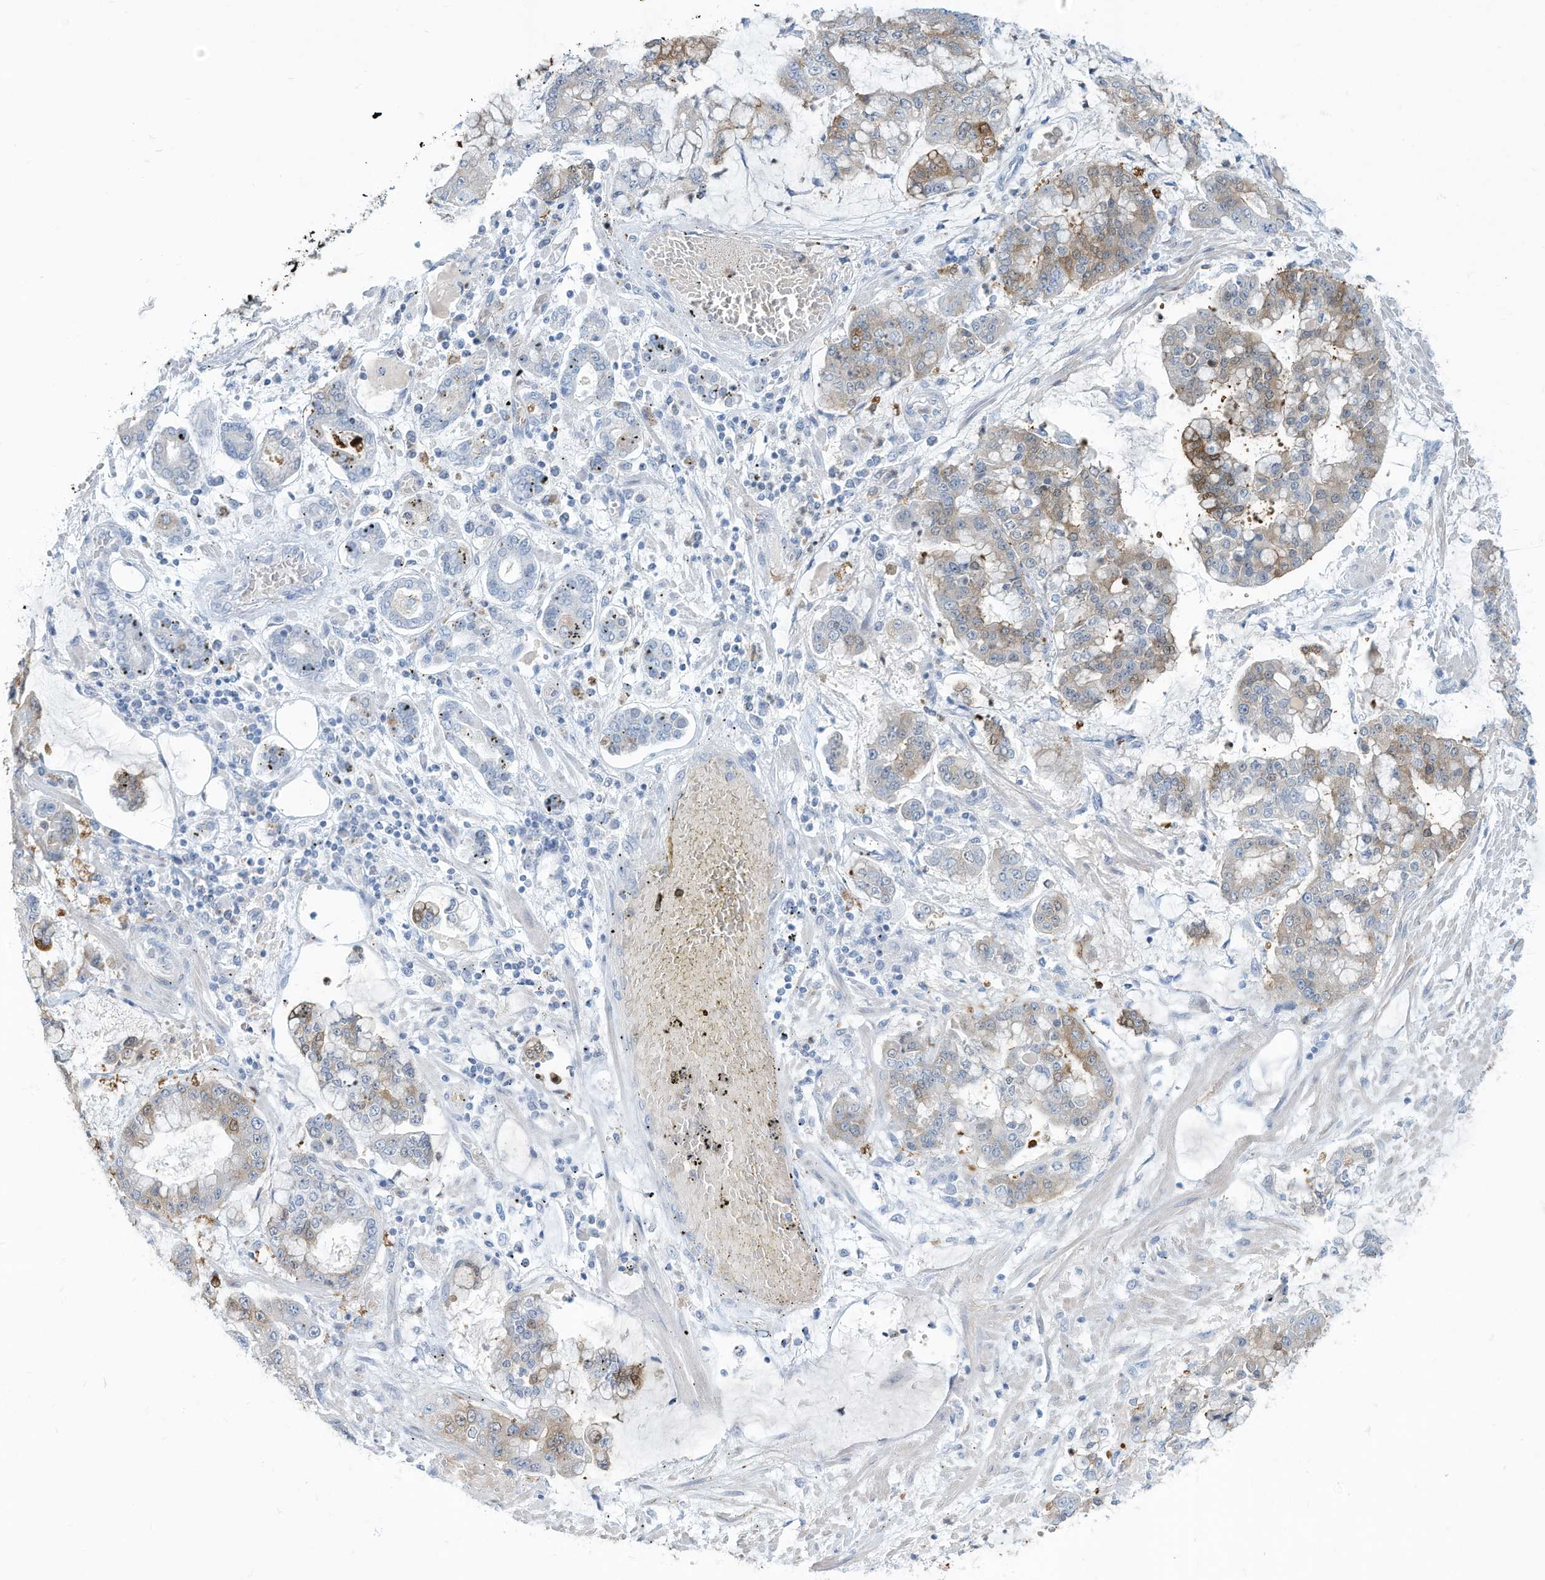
{"staining": {"intensity": "moderate", "quantity": "<25%", "location": "cytoplasmic/membranous"}, "tissue": "stomach cancer", "cell_type": "Tumor cells", "image_type": "cancer", "snomed": [{"axis": "morphology", "description": "Normal tissue, NOS"}, {"axis": "morphology", "description": "Adenocarcinoma, NOS"}, {"axis": "topography", "description": "Stomach, upper"}, {"axis": "topography", "description": "Stomach"}], "caption": "Stomach adenocarcinoma stained for a protein demonstrates moderate cytoplasmic/membranous positivity in tumor cells.", "gene": "ERI2", "patient": {"sex": "male", "age": 76}}